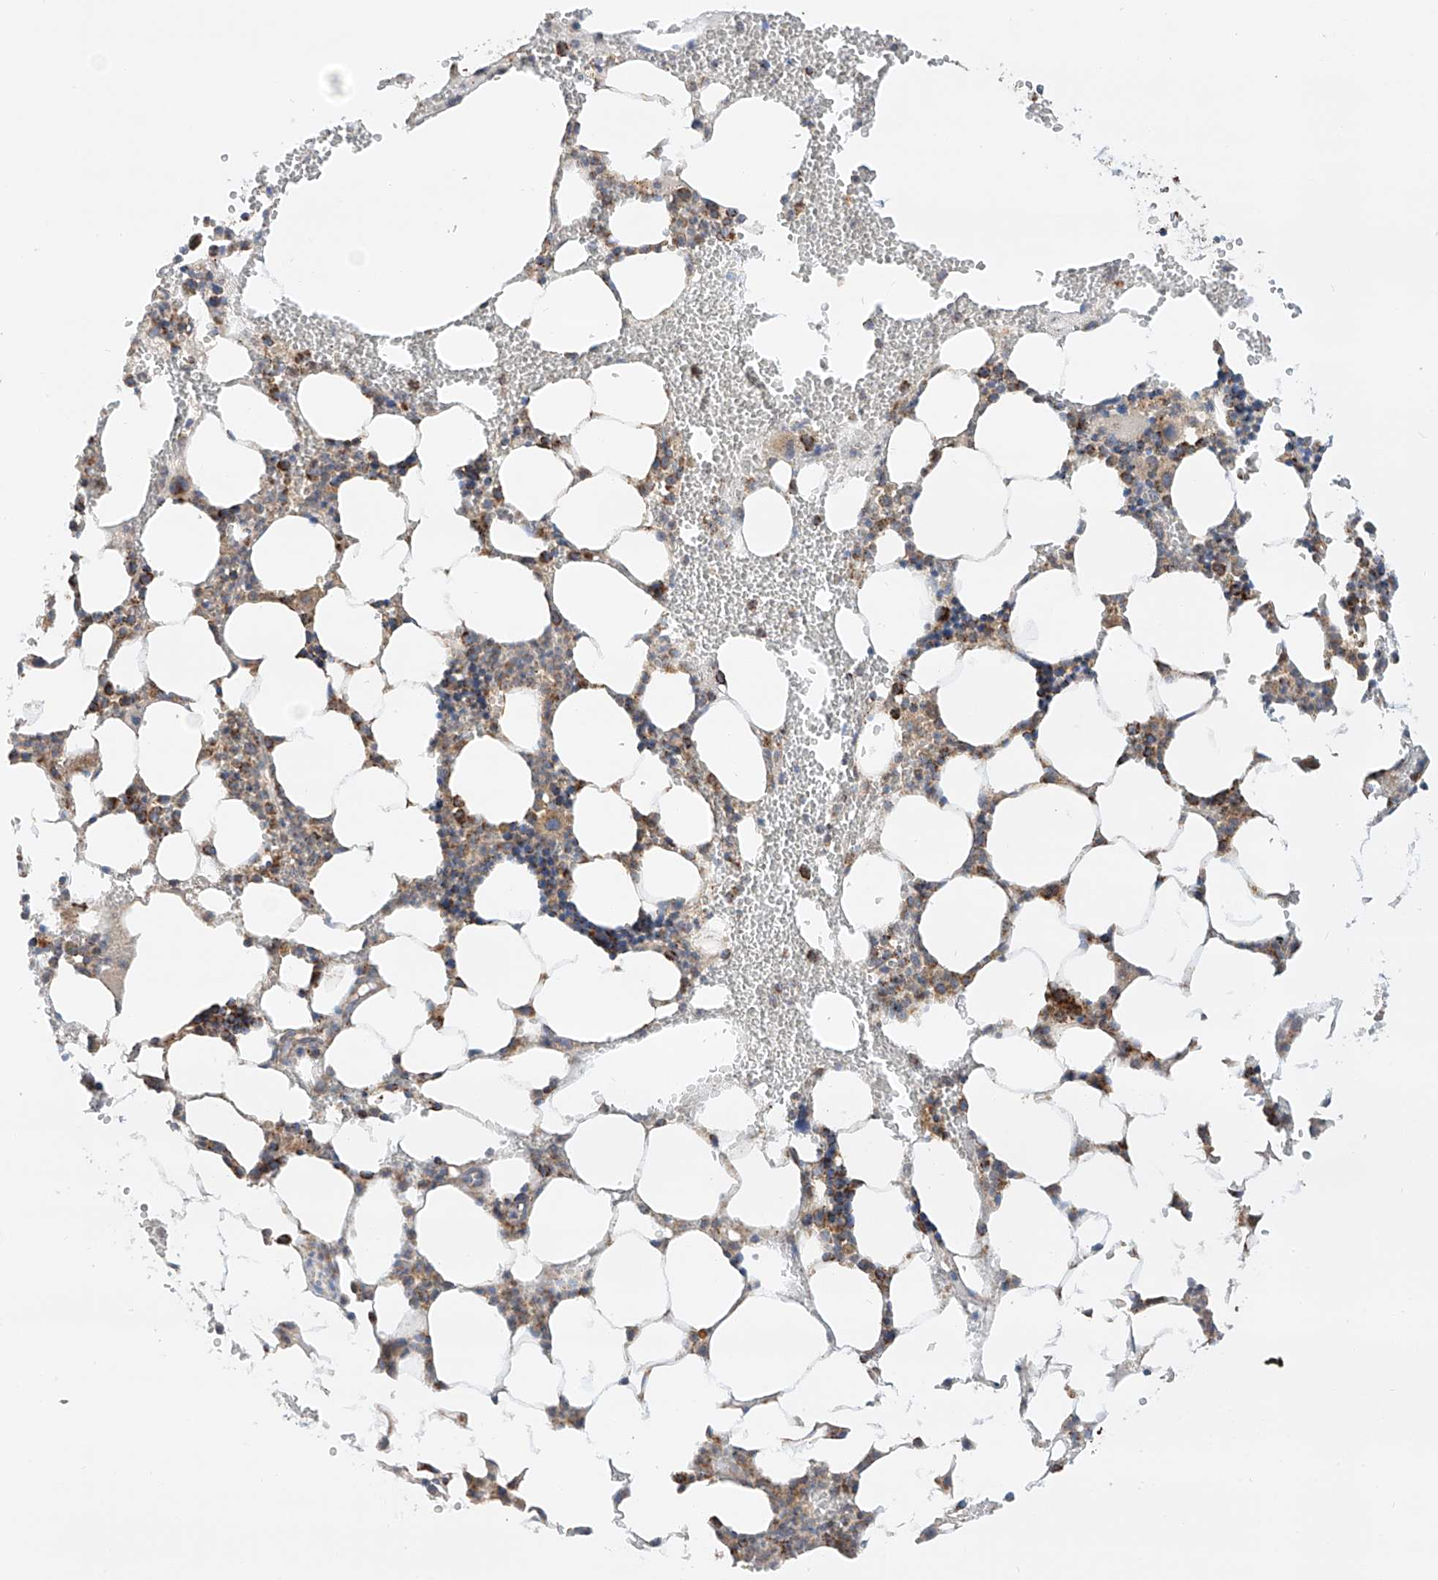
{"staining": {"intensity": "strong", "quantity": "25%-75%", "location": "cytoplasmic/membranous"}, "tissue": "bone marrow", "cell_type": "Hematopoietic cells", "image_type": "normal", "snomed": [{"axis": "morphology", "description": "Normal tissue, NOS"}, {"axis": "morphology", "description": "Inflammation, NOS"}, {"axis": "topography", "description": "Bone marrow"}], "caption": "DAB immunohistochemical staining of benign bone marrow reveals strong cytoplasmic/membranous protein positivity in about 25%-75% of hematopoietic cells.", "gene": "TTC27", "patient": {"sex": "female", "age": 78}}